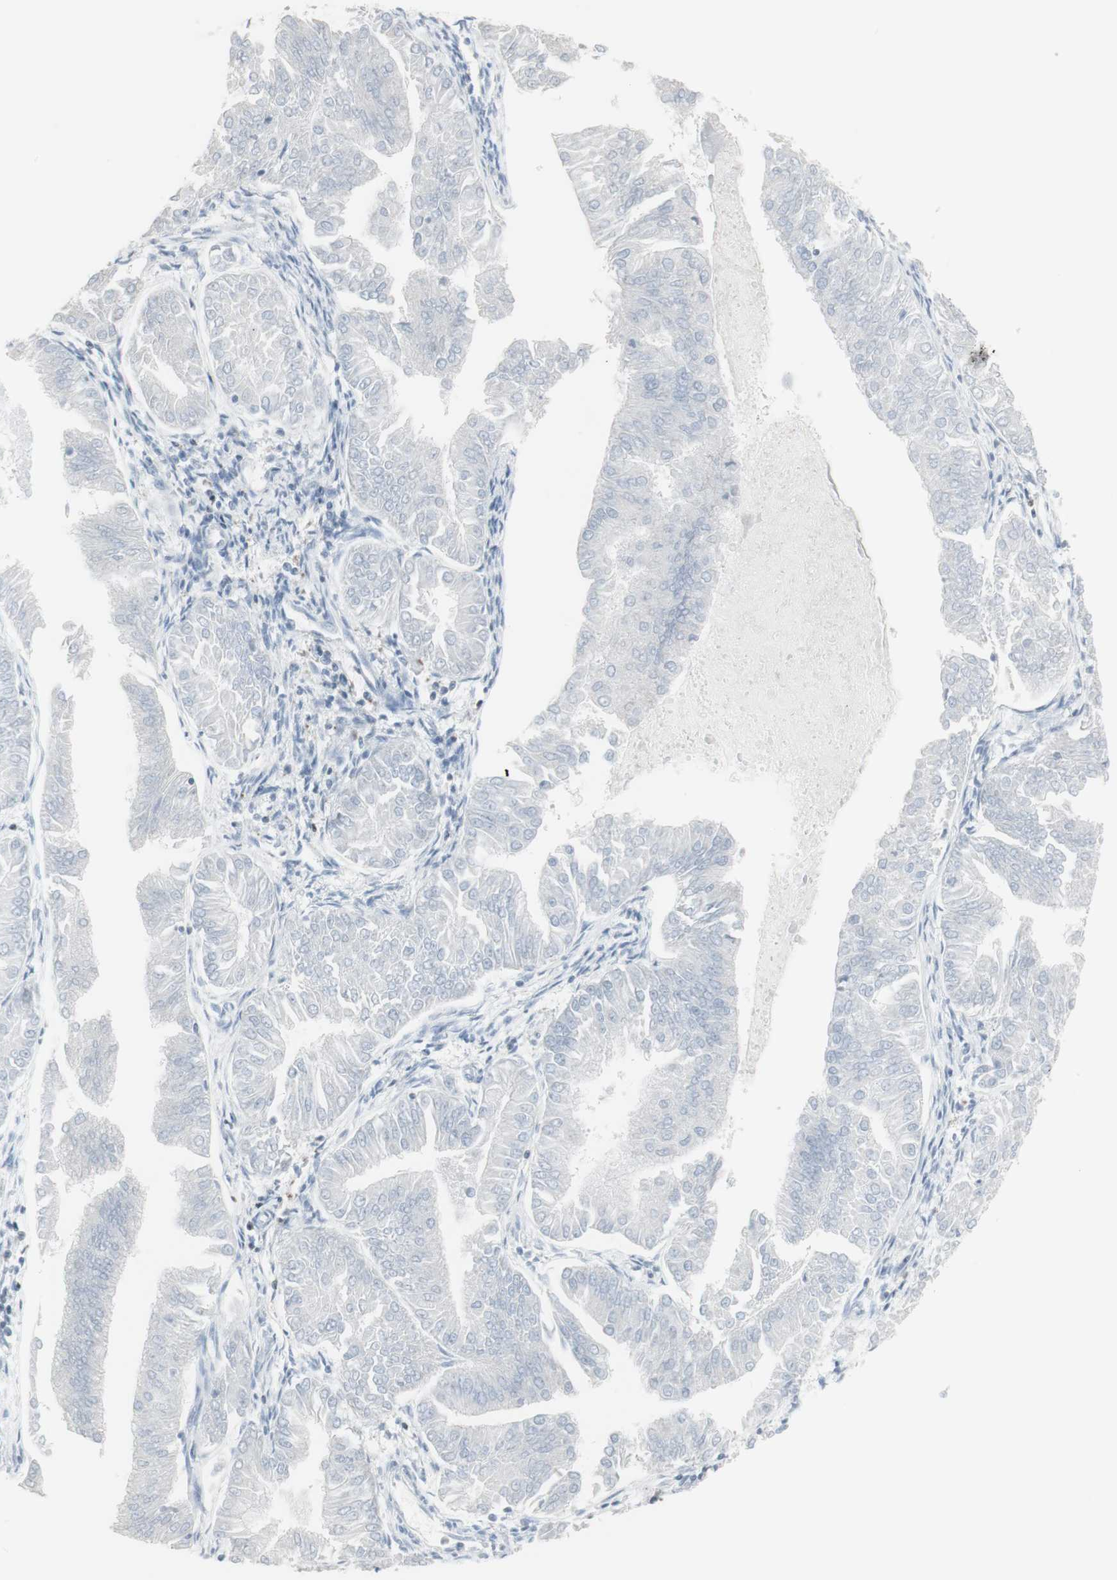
{"staining": {"intensity": "negative", "quantity": "none", "location": "none"}, "tissue": "endometrial cancer", "cell_type": "Tumor cells", "image_type": "cancer", "snomed": [{"axis": "morphology", "description": "Adenocarcinoma, NOS"}, {"axis": "topography", "description": "Endometrium"}], "caption": "Immunohistochemistry of endometrial cancer (adenocarcinoma) demonstrates no staining in tumor cells.", "gene": "NRG1", "patient": {"sex": "female", "age": 53}}